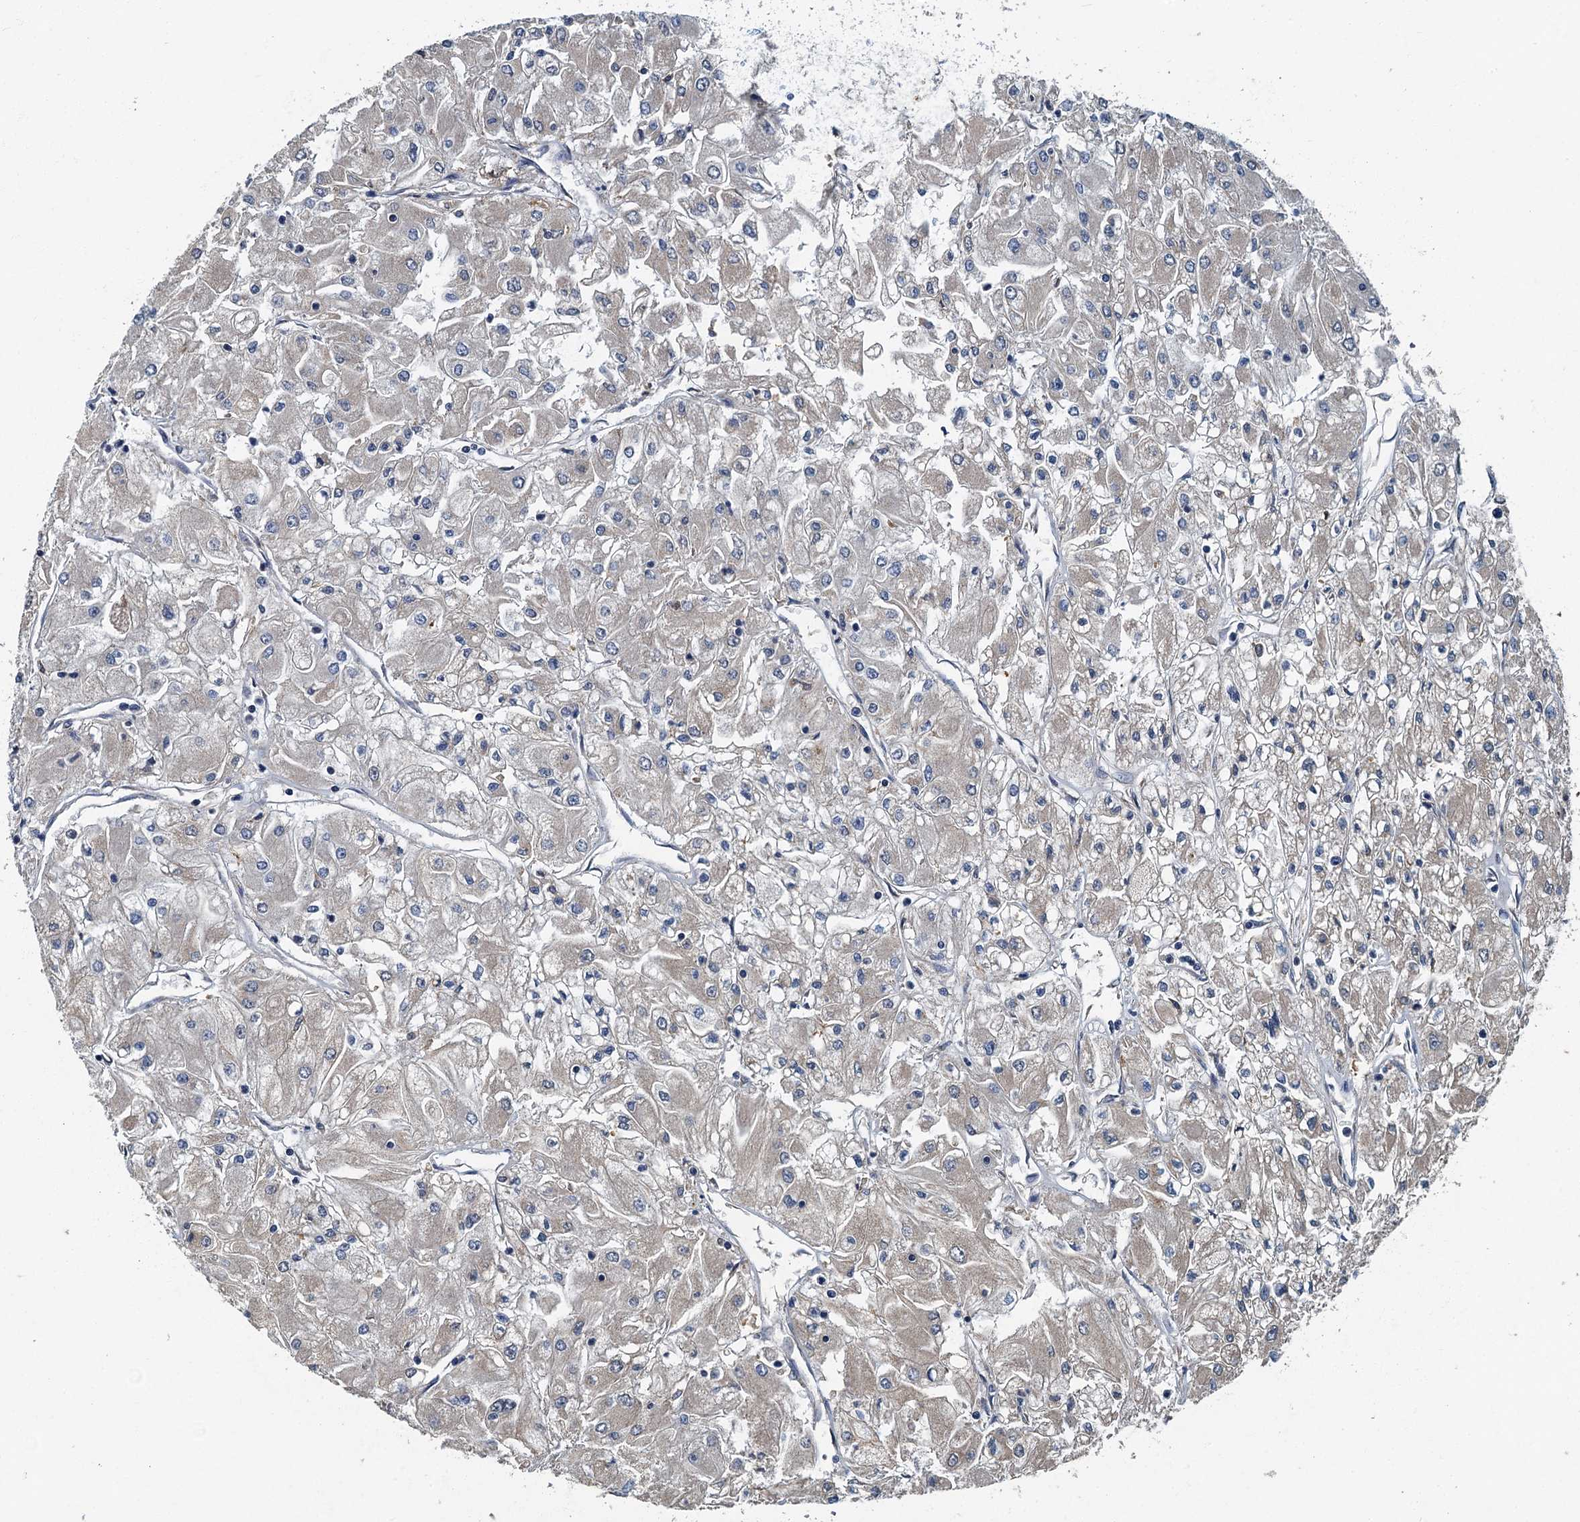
{"staining": {"intensity": "negative", "quantity": "none", "location": "none"}, "tissue": "renal cancer", "cell_type": "Tumor cells", "image_type": "cancer", "snomed": [{"axis": "morphology", "description": "Adenocarcinoma, NOS"}, {"axis": "topography", "description": "Kidney"}], "caption": "This is an immunohistochemistry (IHC) photomicrograph of human renal cancer (adenocarcinoma). There is no staining in tumor cells.", "gene": "DDX49", "patient": {"sex": "male", "age": 80}}